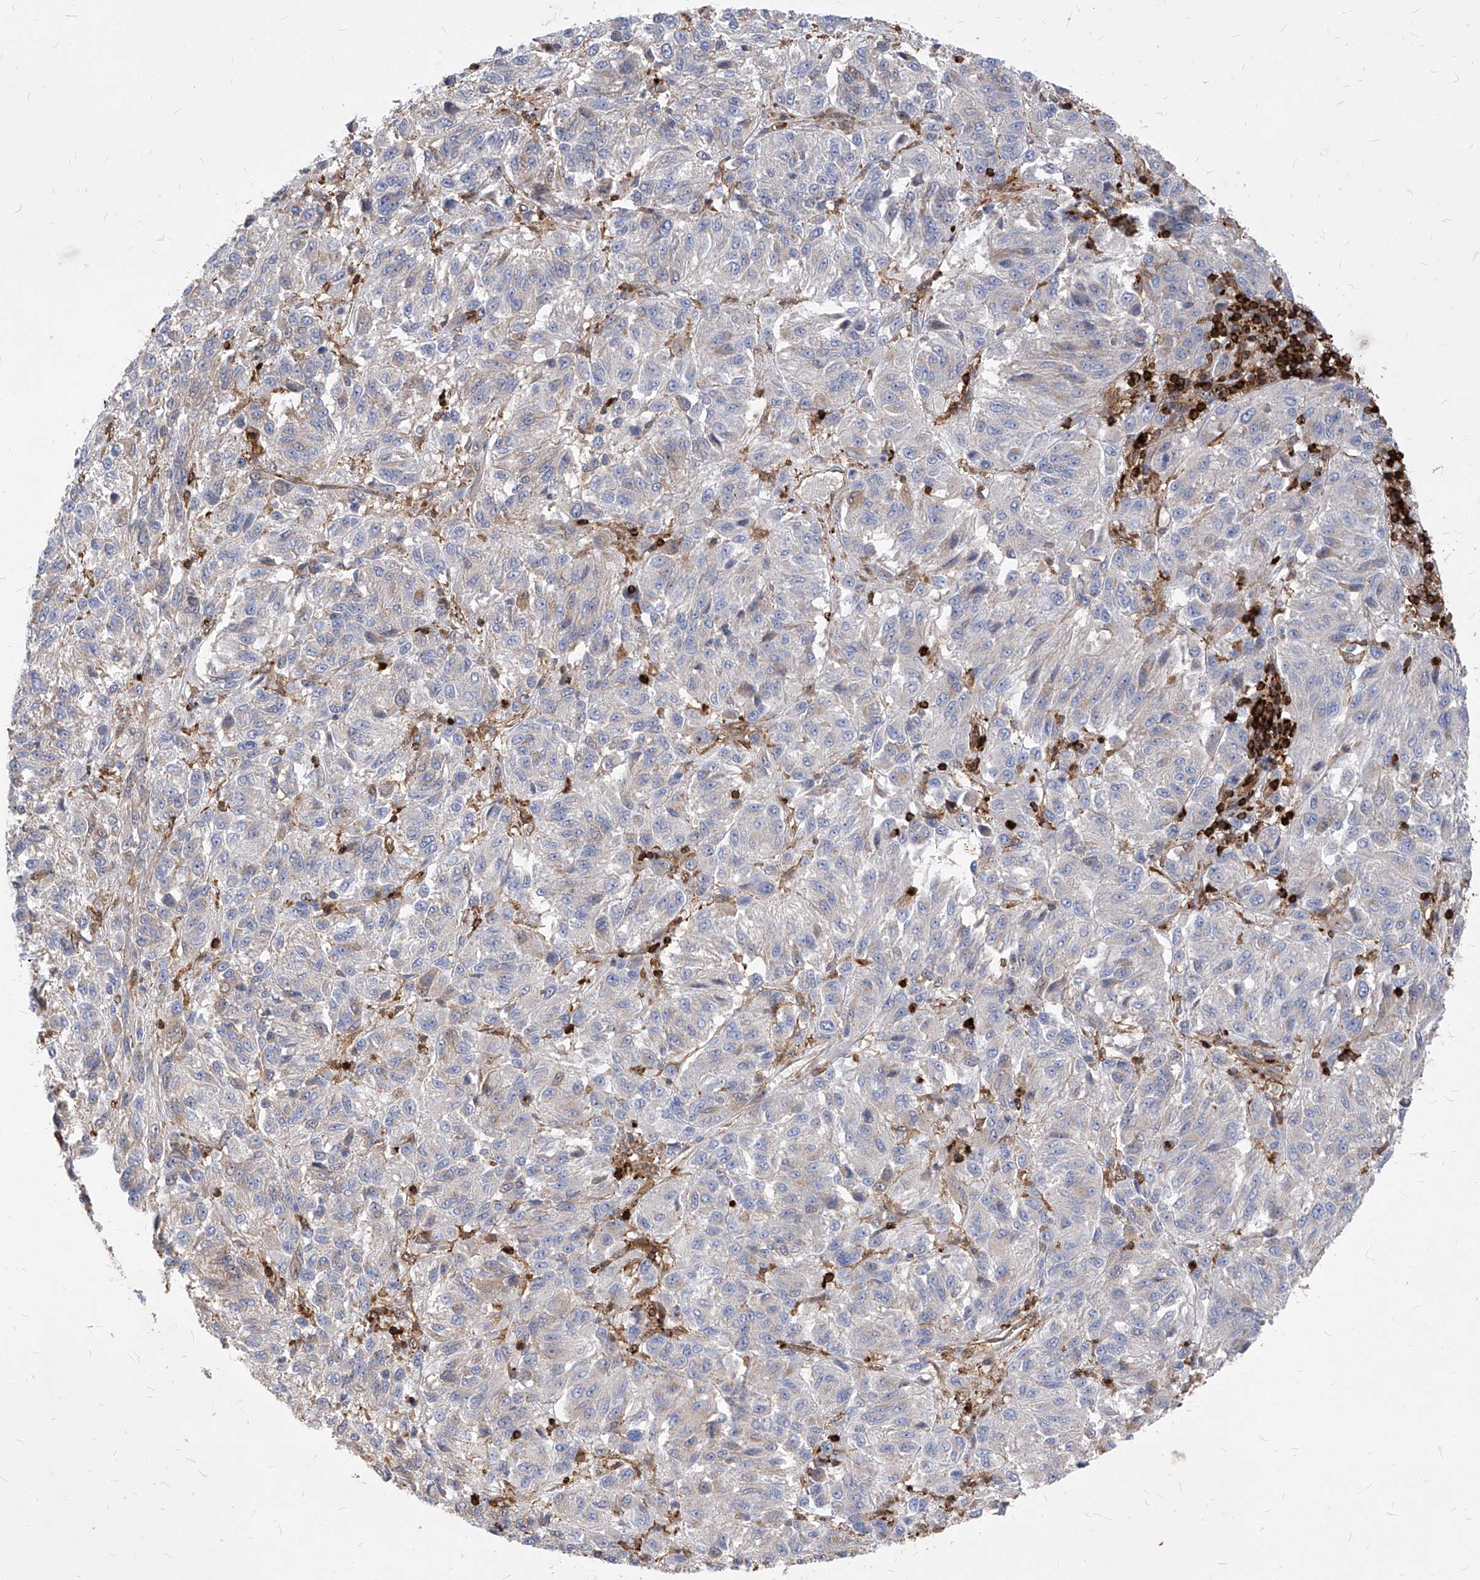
{"staining": {"intensity": "negative", "quantity": "none", "location": "none"}, "tissue": "melanoma", "cell_type": "Tumor cells", "image_type": "cancer", "snomed": [{"axis": "morphology", "description": "Malignant melanoma, Metastatic site"}, {"axis": "topography", "description": "Lung"}], "caption": "IHC micrograph of neoplastic tissue: melanoma stained with DAB reveals no significant protein positivity in tumor cells.", "gene": "ABRACL", "patient": {"sex": "male", "age": 64}}